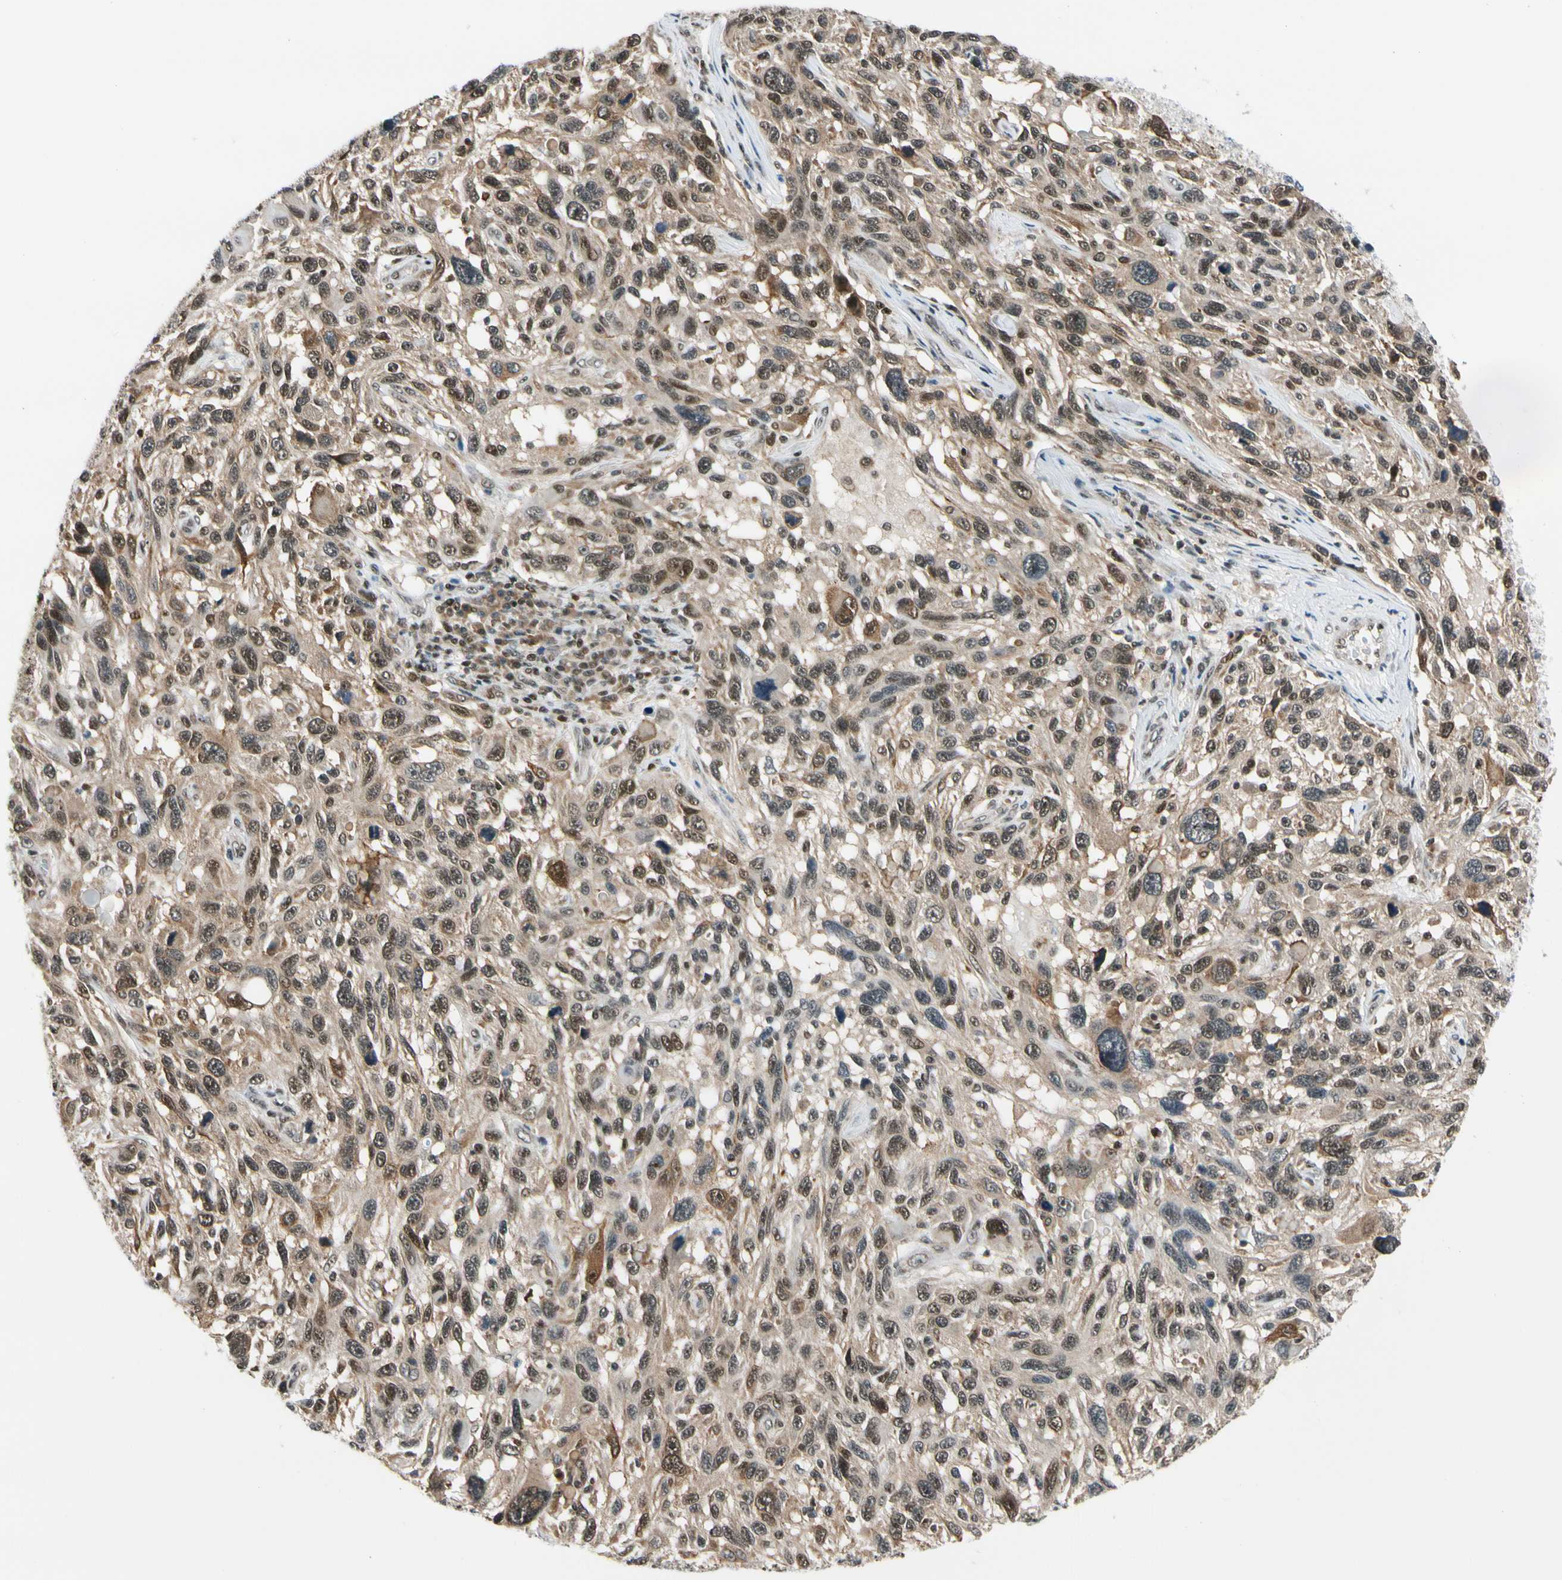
{"staining": {"intensity": "moderate", "quantity": ">75%", "location": "cytoplasmic/membranous,nuclear"}, "tissue": "melanoma", "cell_type": "Tumor cells", "image_type": "cancer", "snomed": [{"axis": "morphology", "description": "Malignant melanoma, NOS"}, {"axis": "topography", "description": "Skin"}], "caption": "Protein staining of malignant melanoma tissue demonstrates moderate cytoplasmic/membranous and nuclear expression in about >75% of tumor cells.", "gene": "DAXX", "patient": {"sex": "male", "age": 53}}